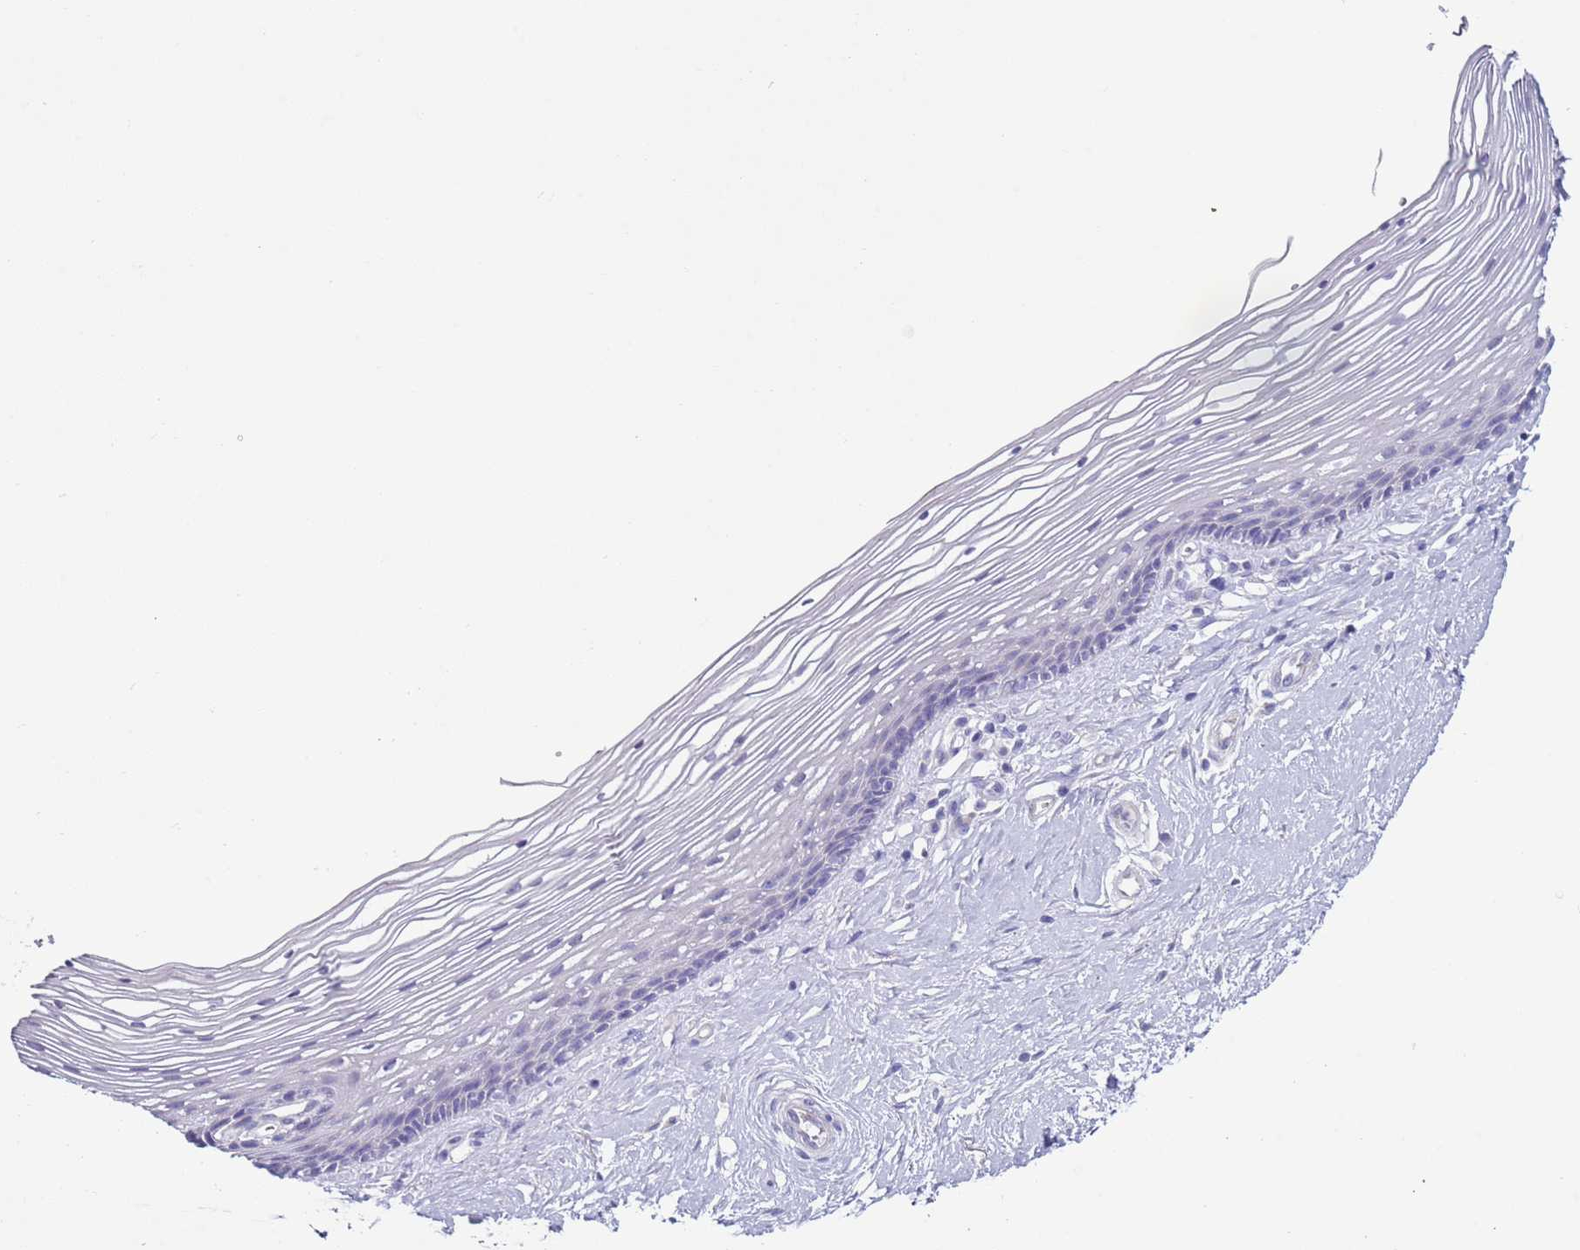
{"staining": {"intensity": "negative", "quantity": "none", "location": "none"}, "tissue": "vagina", "cell_type": "Squamous epithelial cells", "image_type": "normal", "snomed": [{"axis": "morphology", "description": "Normal tissue, NOS"}, {"axis": "topography", "description": "Vagina"}], "caption": "Squamous epithelial cells show no significant protein positivity in benign vagina.", "gene": "NPAP1", "patient": {"sex": "female", "age": 46}}